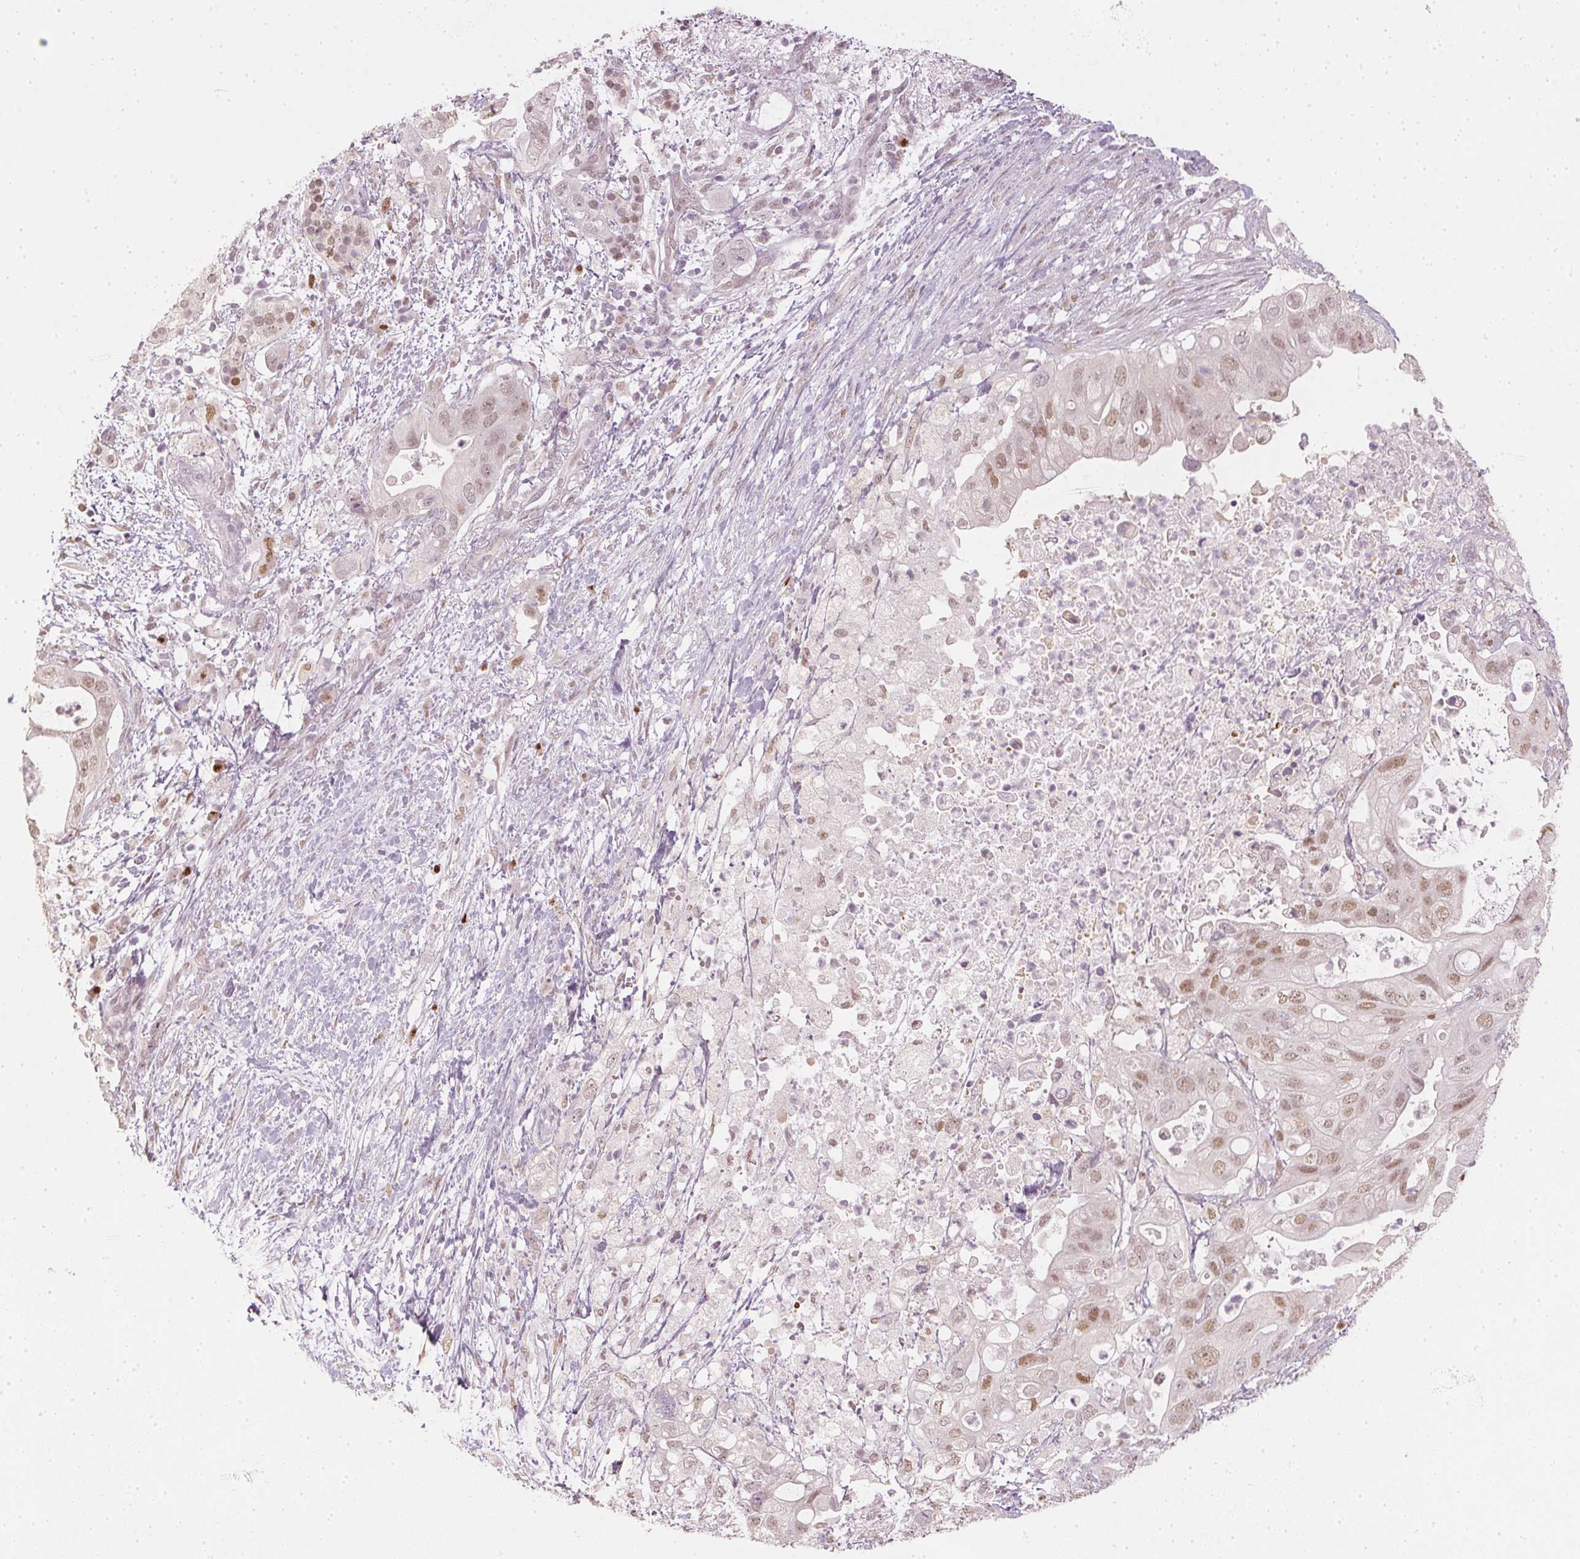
{"staining": {"intensity": "moderate", "quantity": "25%-75%", "location": "nuclear"}, "tissue": "pancreatic cancer", "cell_type": "Tumor cells", "image_type": "cancer", "snomed": [{"axis": "morphology", "description": "Adenocarcinoma, NOS"}, {"axis": "topography", "description": "Pancreas"}], "caption": "Immunohistochemical staining of human pancreatic adenocarcinoma displays moderate nuclear protein staining in approximately 25%-75% of tumor cells. (Brightfield microscopy of DAB IHC at high magnification).", "gene": "SLC39A3", "patient": {"sex": "female", "age": 72}}